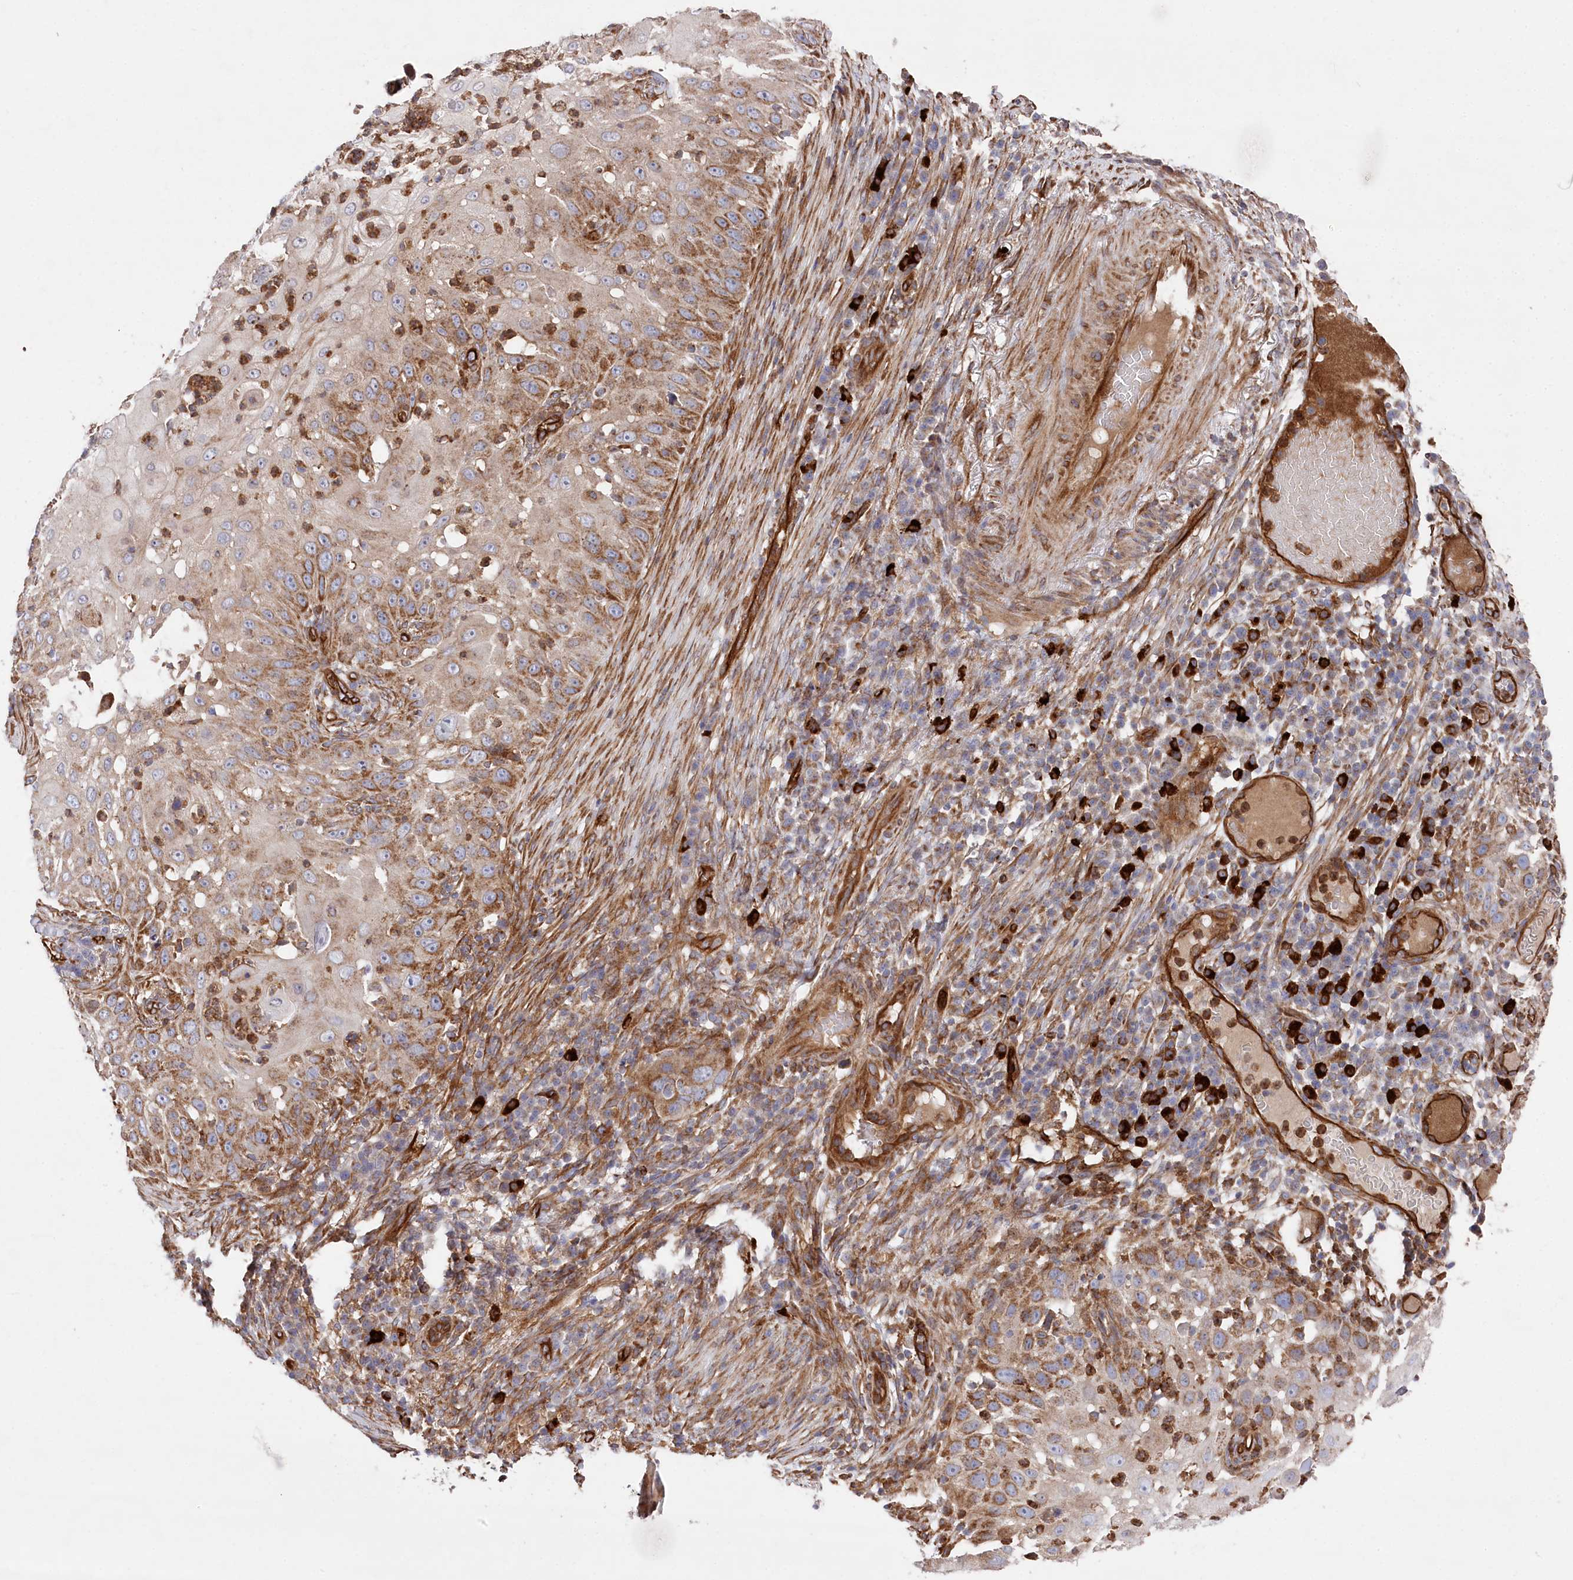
{"staining": {"intensity": "moderate", "quantity": ">75%", "location": "cytoplasmic/membranous"}, "tissue": "skin cancer", "cell_type": "Tumor cells", "image_type": "cancer", "snomed": [{"axis": "morphology", "description": "Squamous cell carcinoma, NOS"}, {"axis": "topography", "description": "Skin"}], "caption": "Approximately >75% of tumor cells in skin cancer (squamous cell carcinoma) exhibit moderate cytoplasmic/membranous protein expression as visualized by brown immunohistochemical staining.", "gene": "MTPAP", "patient": {"sex": "female", "age": 44}}